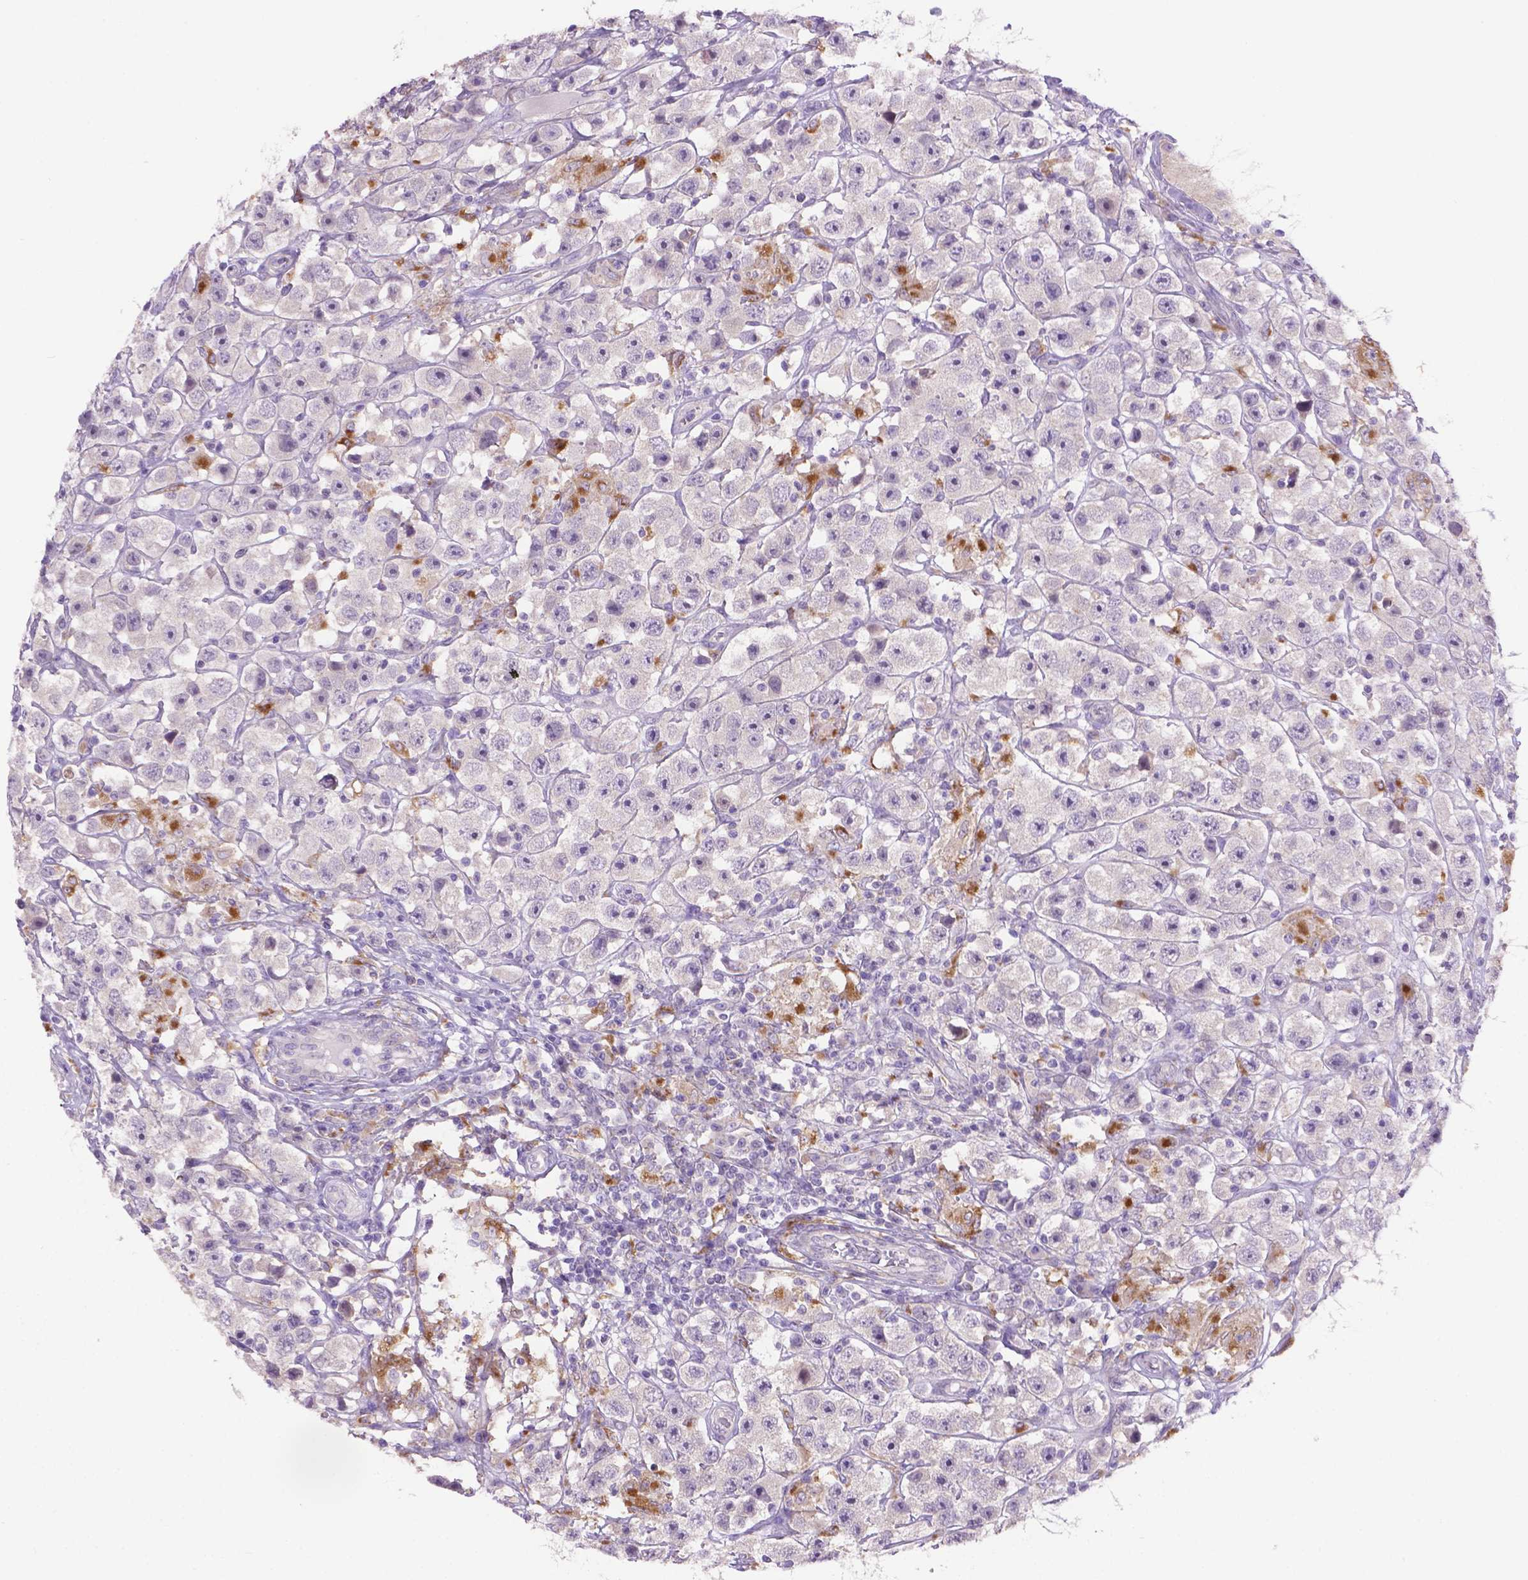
{"staining": {"intensity": "negative", "quantity": "none", "location": "none"}, "tissue": "testis cancer", "cell_type": "Tumor cells", "image_type": "cancer", "snomed": [{"axis": "morphology", "description": "Seminoma, NOS"}, {"axis": "topography", "description": "Testis"}], "caption": "The photomicrograph reveals no staining of tumor cells in testis seminoma. (DAB immunohistochemistry visualized using brightfield microscopy, high magnification).", "gene": "CDH7", "patient": {"sex": "male", "age": 45}}